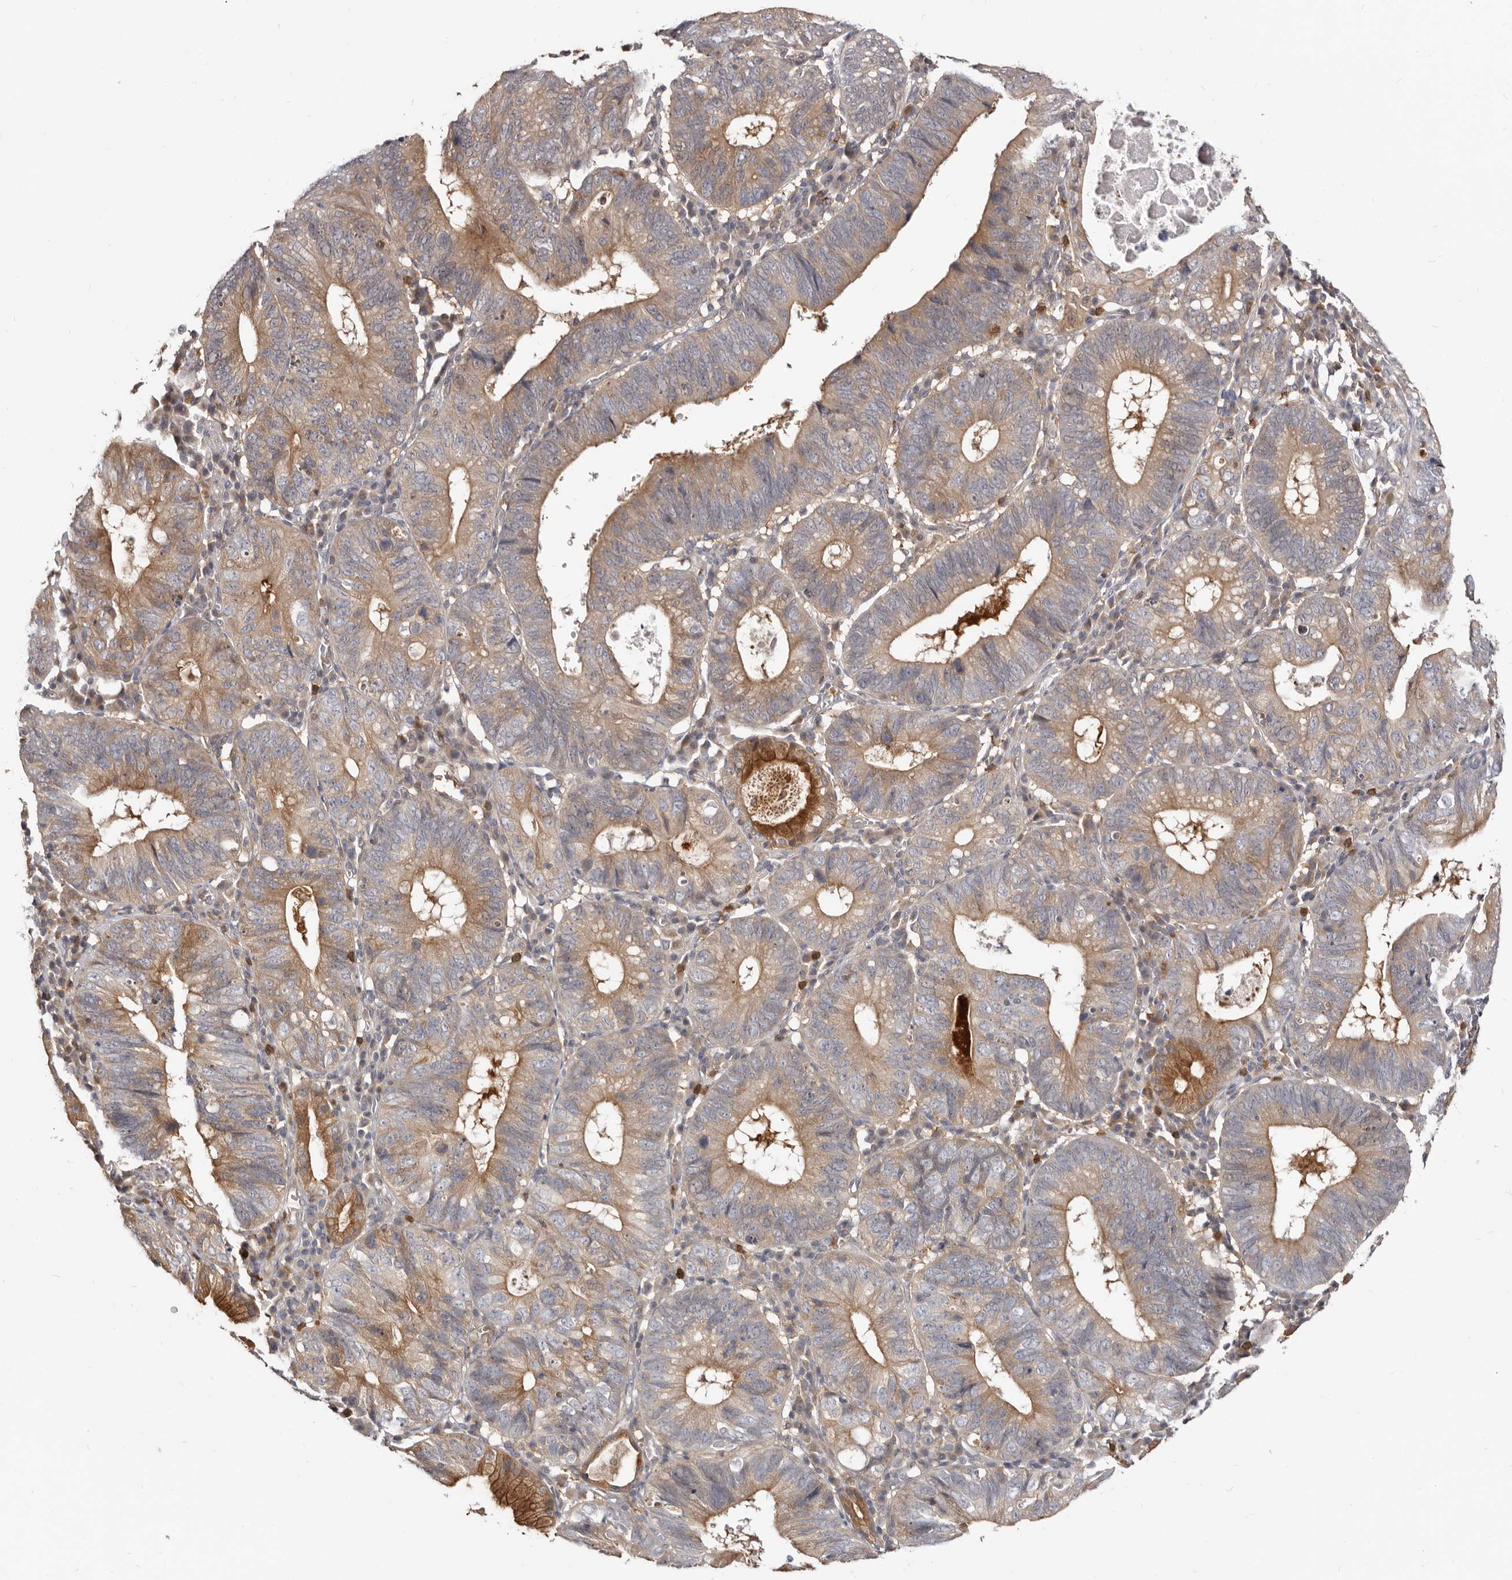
{"staining": {"intensity": "moderate", "quantity": "25%-75%", "location": "cytoplasmic/membranous"}, "tissue": "stomach cancer", "cell_type": "Tumor cells", "image_type": "cancer", "snomed": [{"axis": "morphology", "description": "Adenocarcinoma, NOS"}, {"axis": "topography", "description": "Stomach"}], "caption": "Moderate cytoplasmic/membranous expression is present in approximately 25%-75% of tumor cells in adenocarcinoma (stomach).", "gene": "TC2N", "patient": {"sex": "male", "age": 59}}